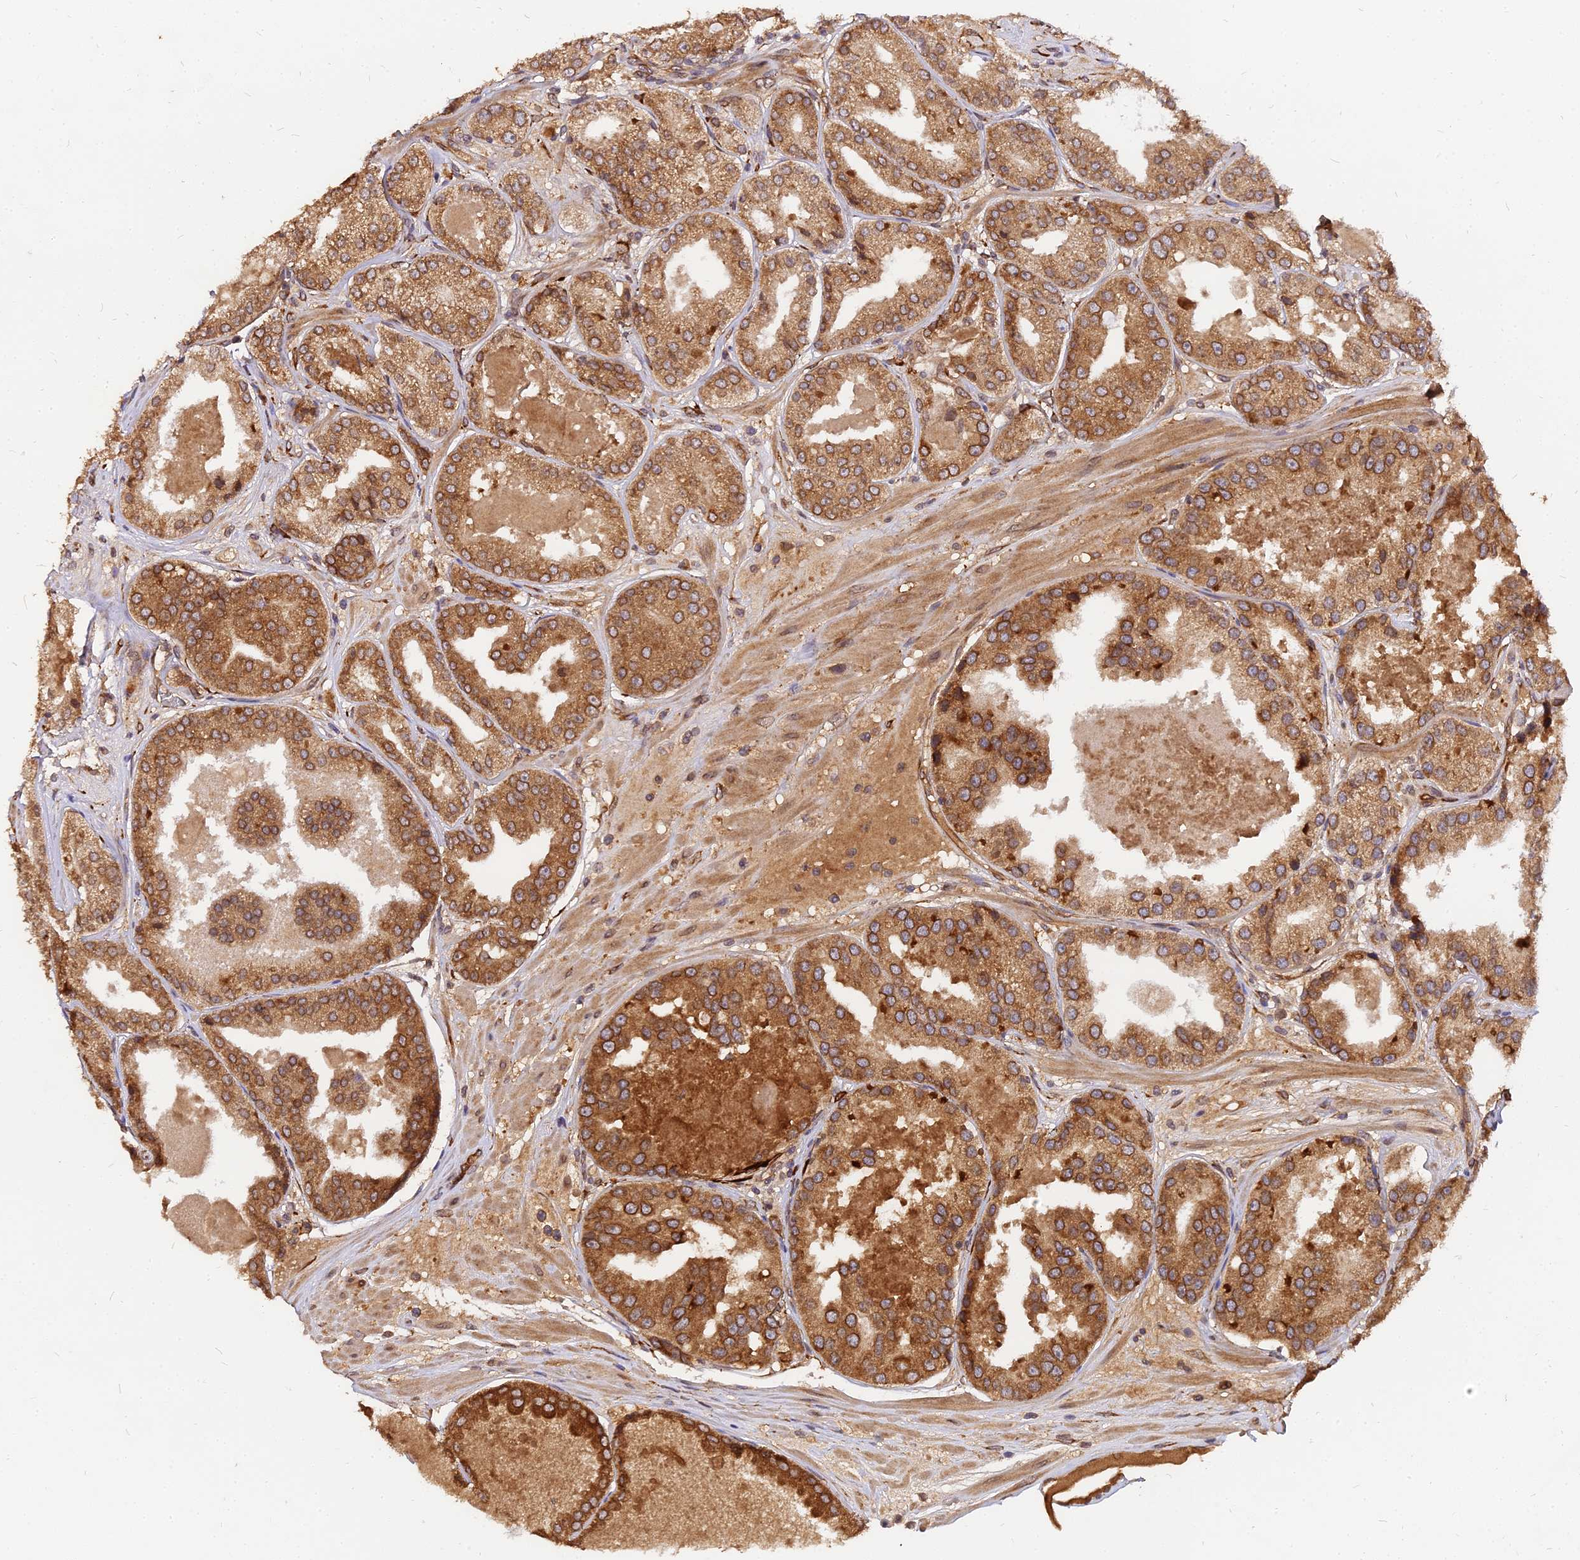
{"staining": {"intensity": "moderate", "quantity": ">75%", "location": "cytoplasmic/membranous"}, "tissue": "prostate cancer", "cell_type": "Tumor cells", "image_type": "cancer", "snomed": [{"axis": "morphology", "description": "Adenocarcinoma, High grade"}, {"axis": "topography", "description": "Prostate"}], "caption": "Moderate cytoplasmic/membranous staining is identified in approximately >75% of tumor cells in prostate high-grade adenocarcinoma. (Brightfield microscopy of DAB IHC at high magnification).", "gene": "PDE4D", "patient": {"sex": "male", "age": 63}}